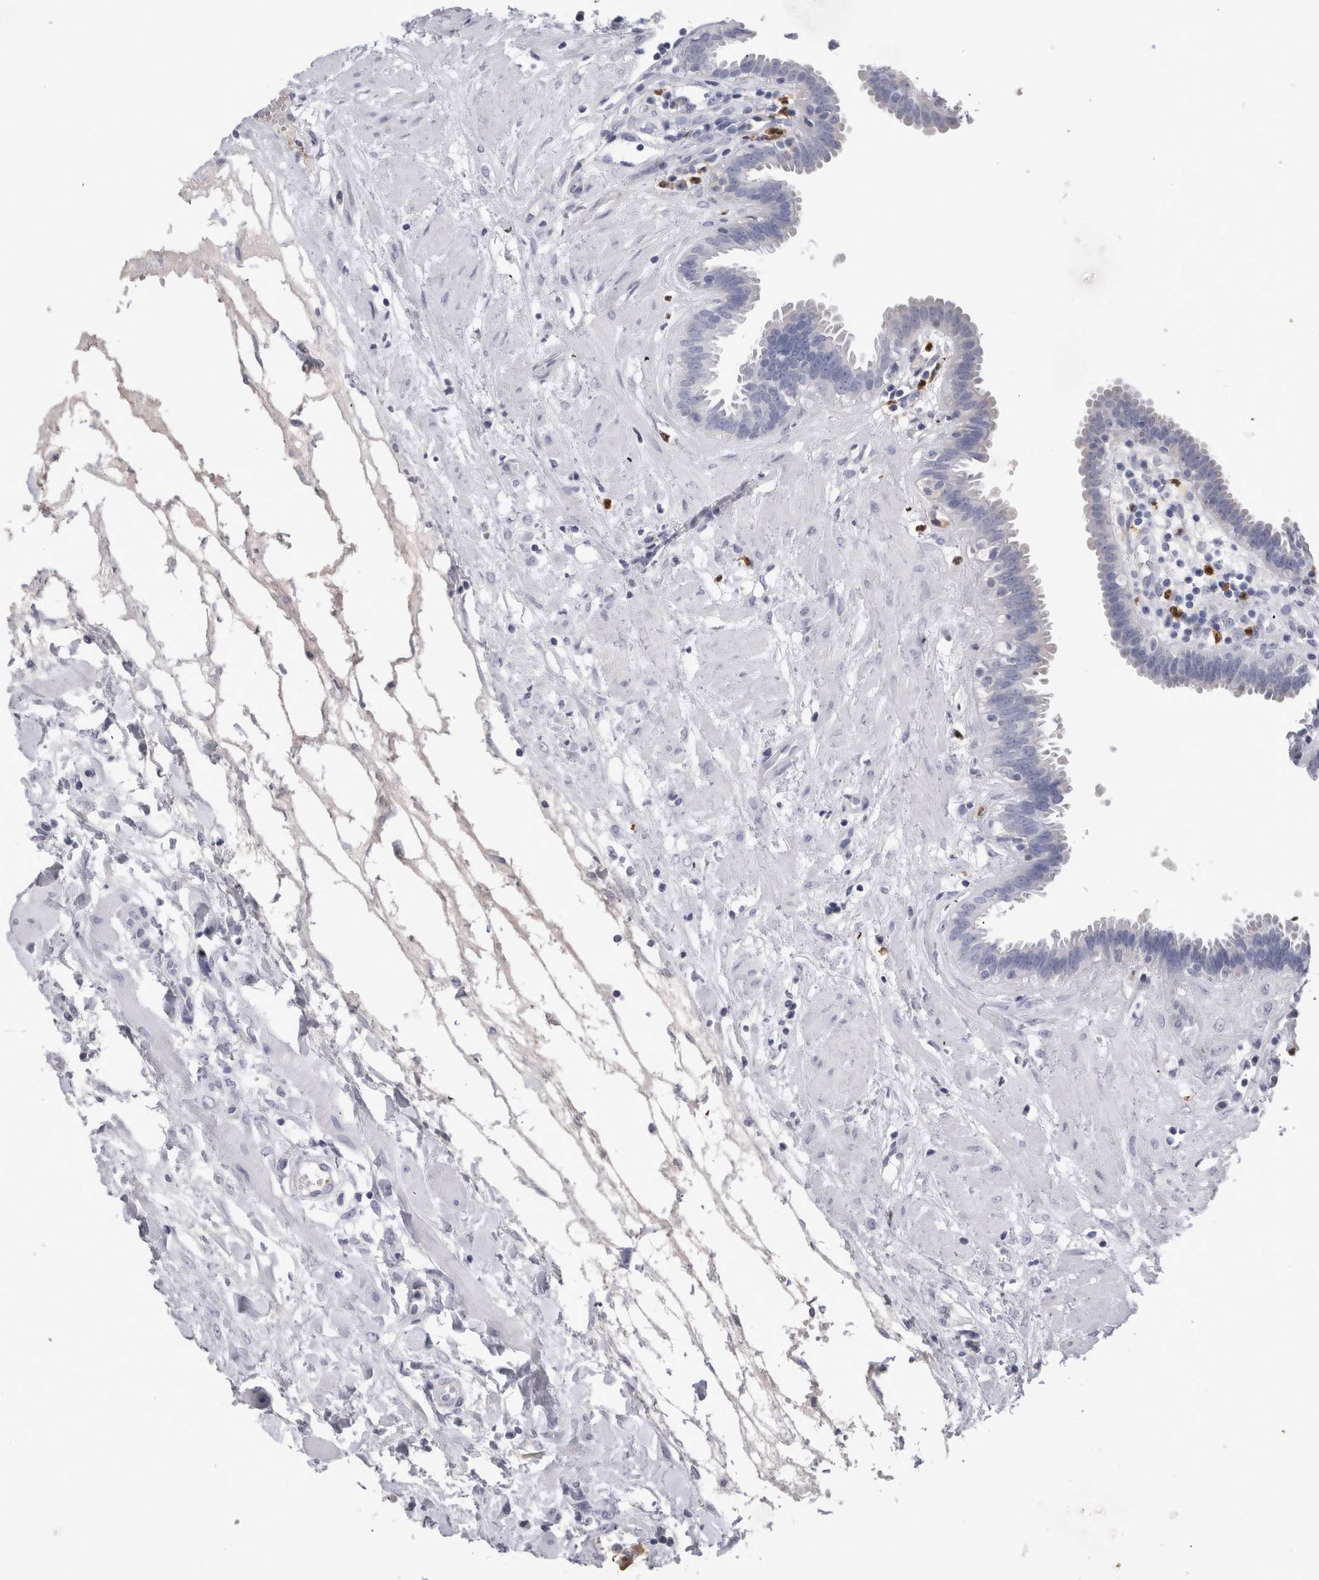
{"staining": {"intensity": "negative", "quantity": "none", "location": "none"}, "tissue": "fallopian tube", "cell_type": "Glandular cells", "image_type": "normal", "snomed": [{"axis": "morphology", "description": "Normal tissue, NOS"}, {"axis": "topography", "description": "Fallopian tube"}, {"axis": "topography", "description": "Placenta"}], "caption": "Glandular cells show no significant expression in normal fallopian tube. (DAB (3,3'-diaminobenzidine) IHC visualized using brightfield microscopy, high magnification).", "gene": "S100A12", "patient": {"sex": "female", "age": 32}}